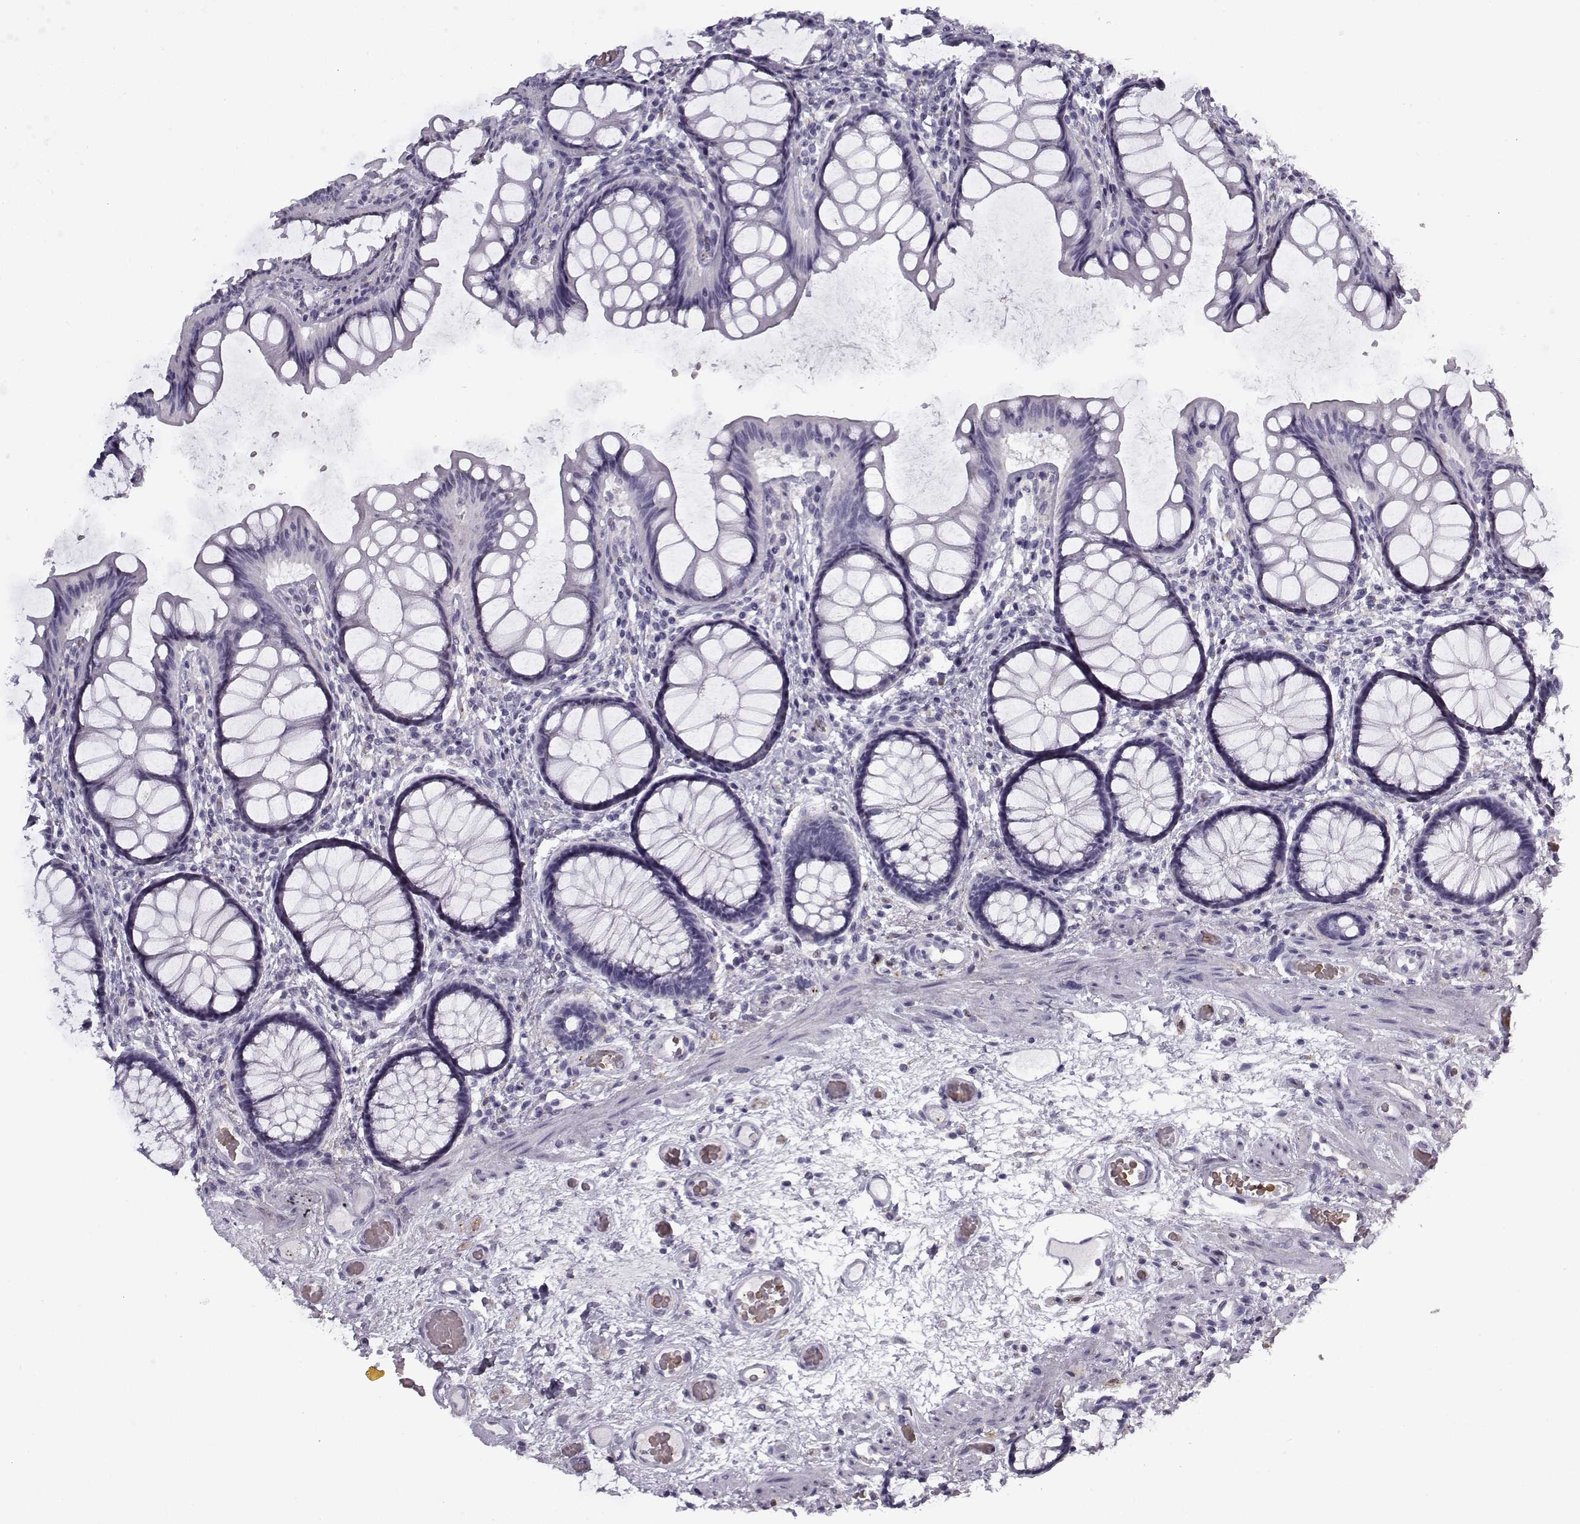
{"staining": {"intensity": "negative", "quantity": "none", "location": "none"}, "tissue": "colon", "cell_type": "Endothelial cells", "image_type": "normal", "snomed": [{"axis": "morphology", "description": "Normal tissue, NOS"}, {"axis": "topography", "description": "Colon"}], "caption": "High power microscopy image of an immunohistochemistry micrograph of normal colon, revealing no significant positivity in endothelial cells.", "gene": "SNCA", "patient": {"sex": "female", "age": 65}}